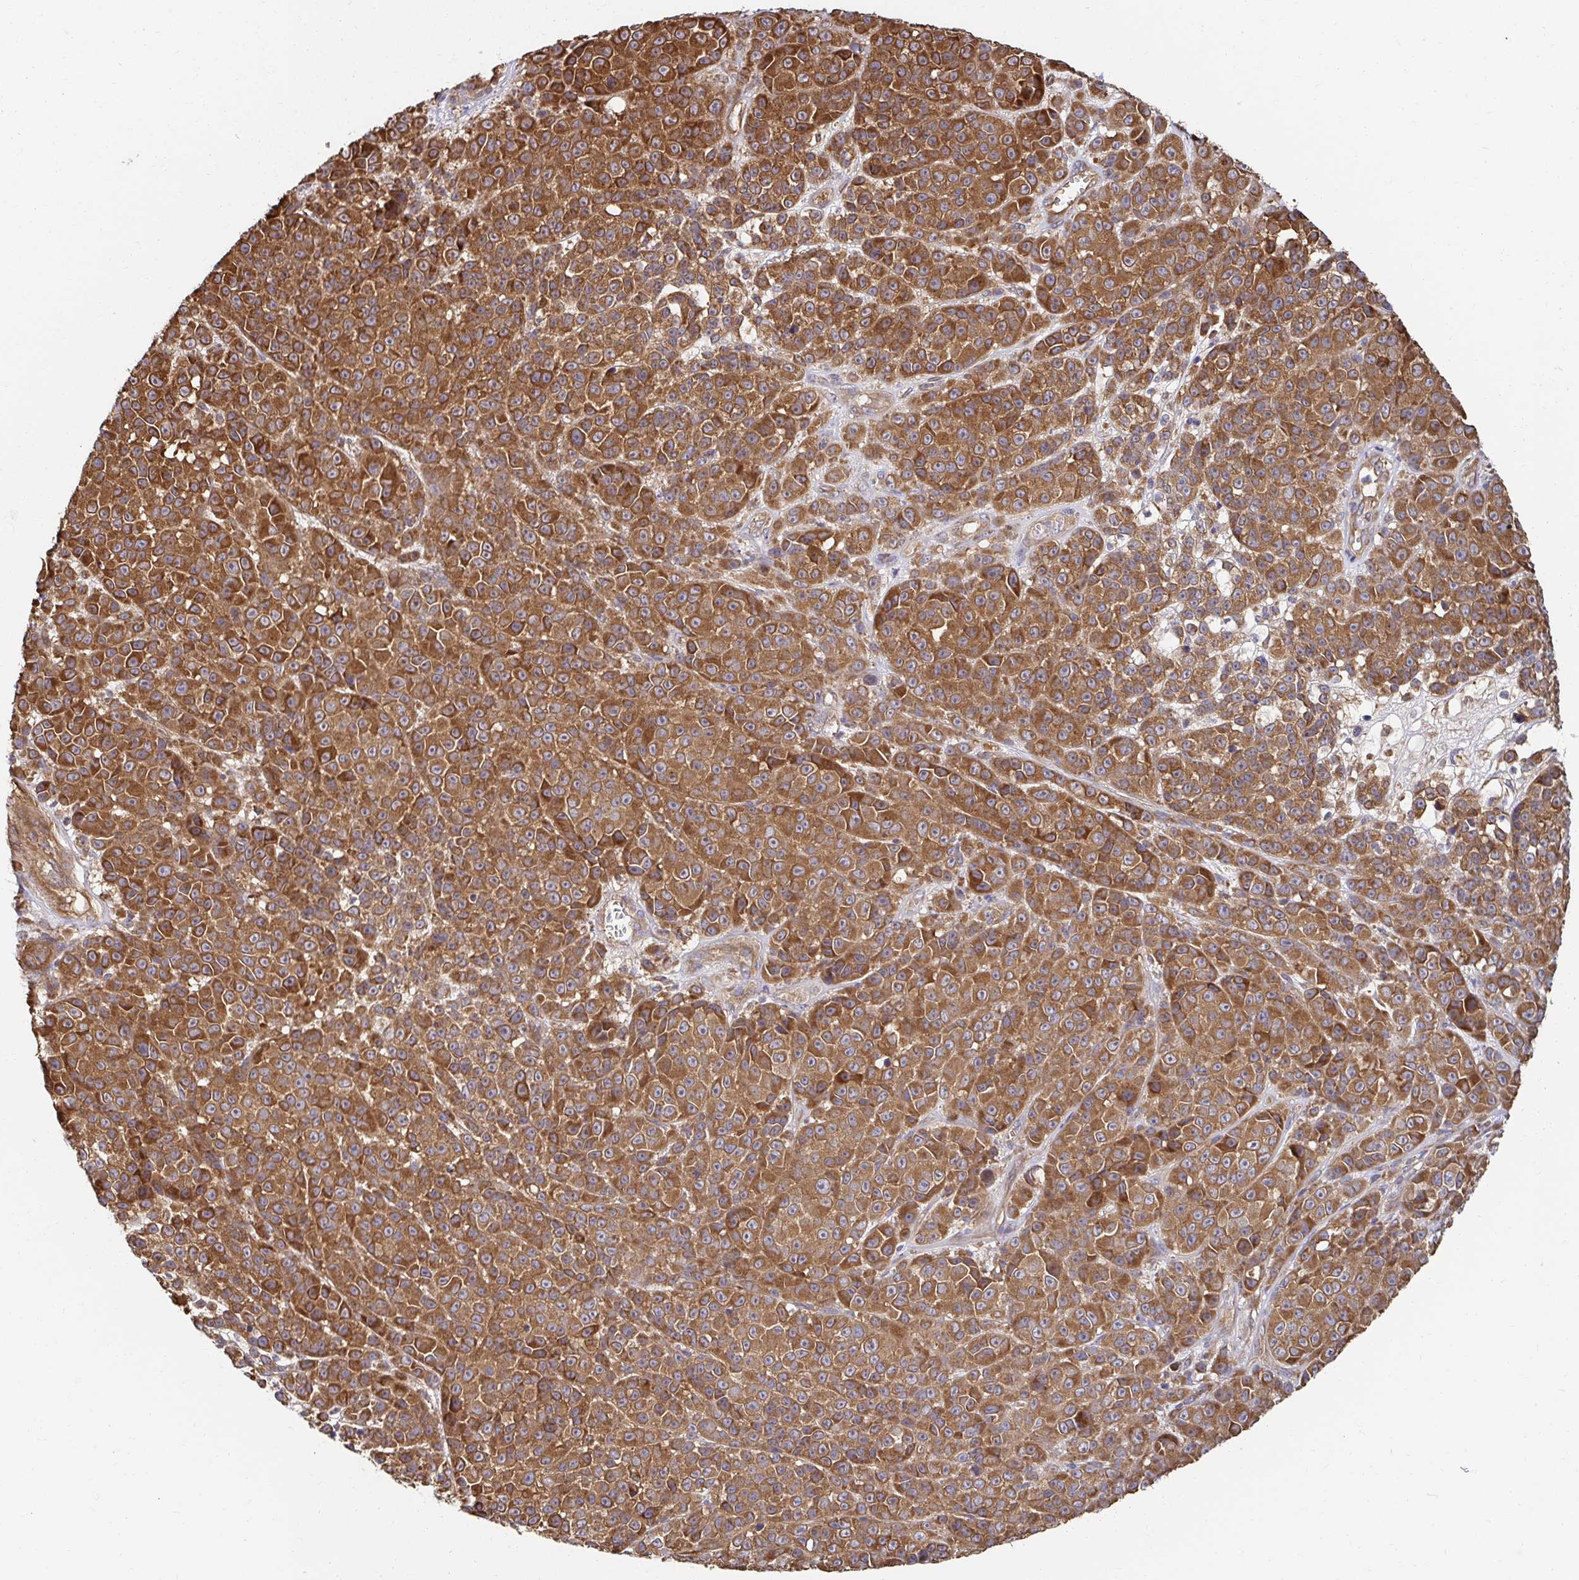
{"staining": {"intensity": "strong", "quantity": ">75%", "location": "cytoplasmic/membranous"}, "tissue": "melanoma", "cell_type": "Tumor cells", "image_type": "cancer", "snomed": [{"axis": "morphology", "description": "Malignant melanoma, NOS"}, {"axis": "topography", "description": "Skin"}, {"axis": "topography", "description": "Skin of back"}], "caption": "Protein staining reveals strong cytoplasmic/membranous expression in about >75% of tumor cells in melanoma. (DAB (3,3'-diaminobenzidine) IHC with brightfield microscopy, high magnification).", "gene": "APBB1", "patient": {"sex": "male", "age": 91}}